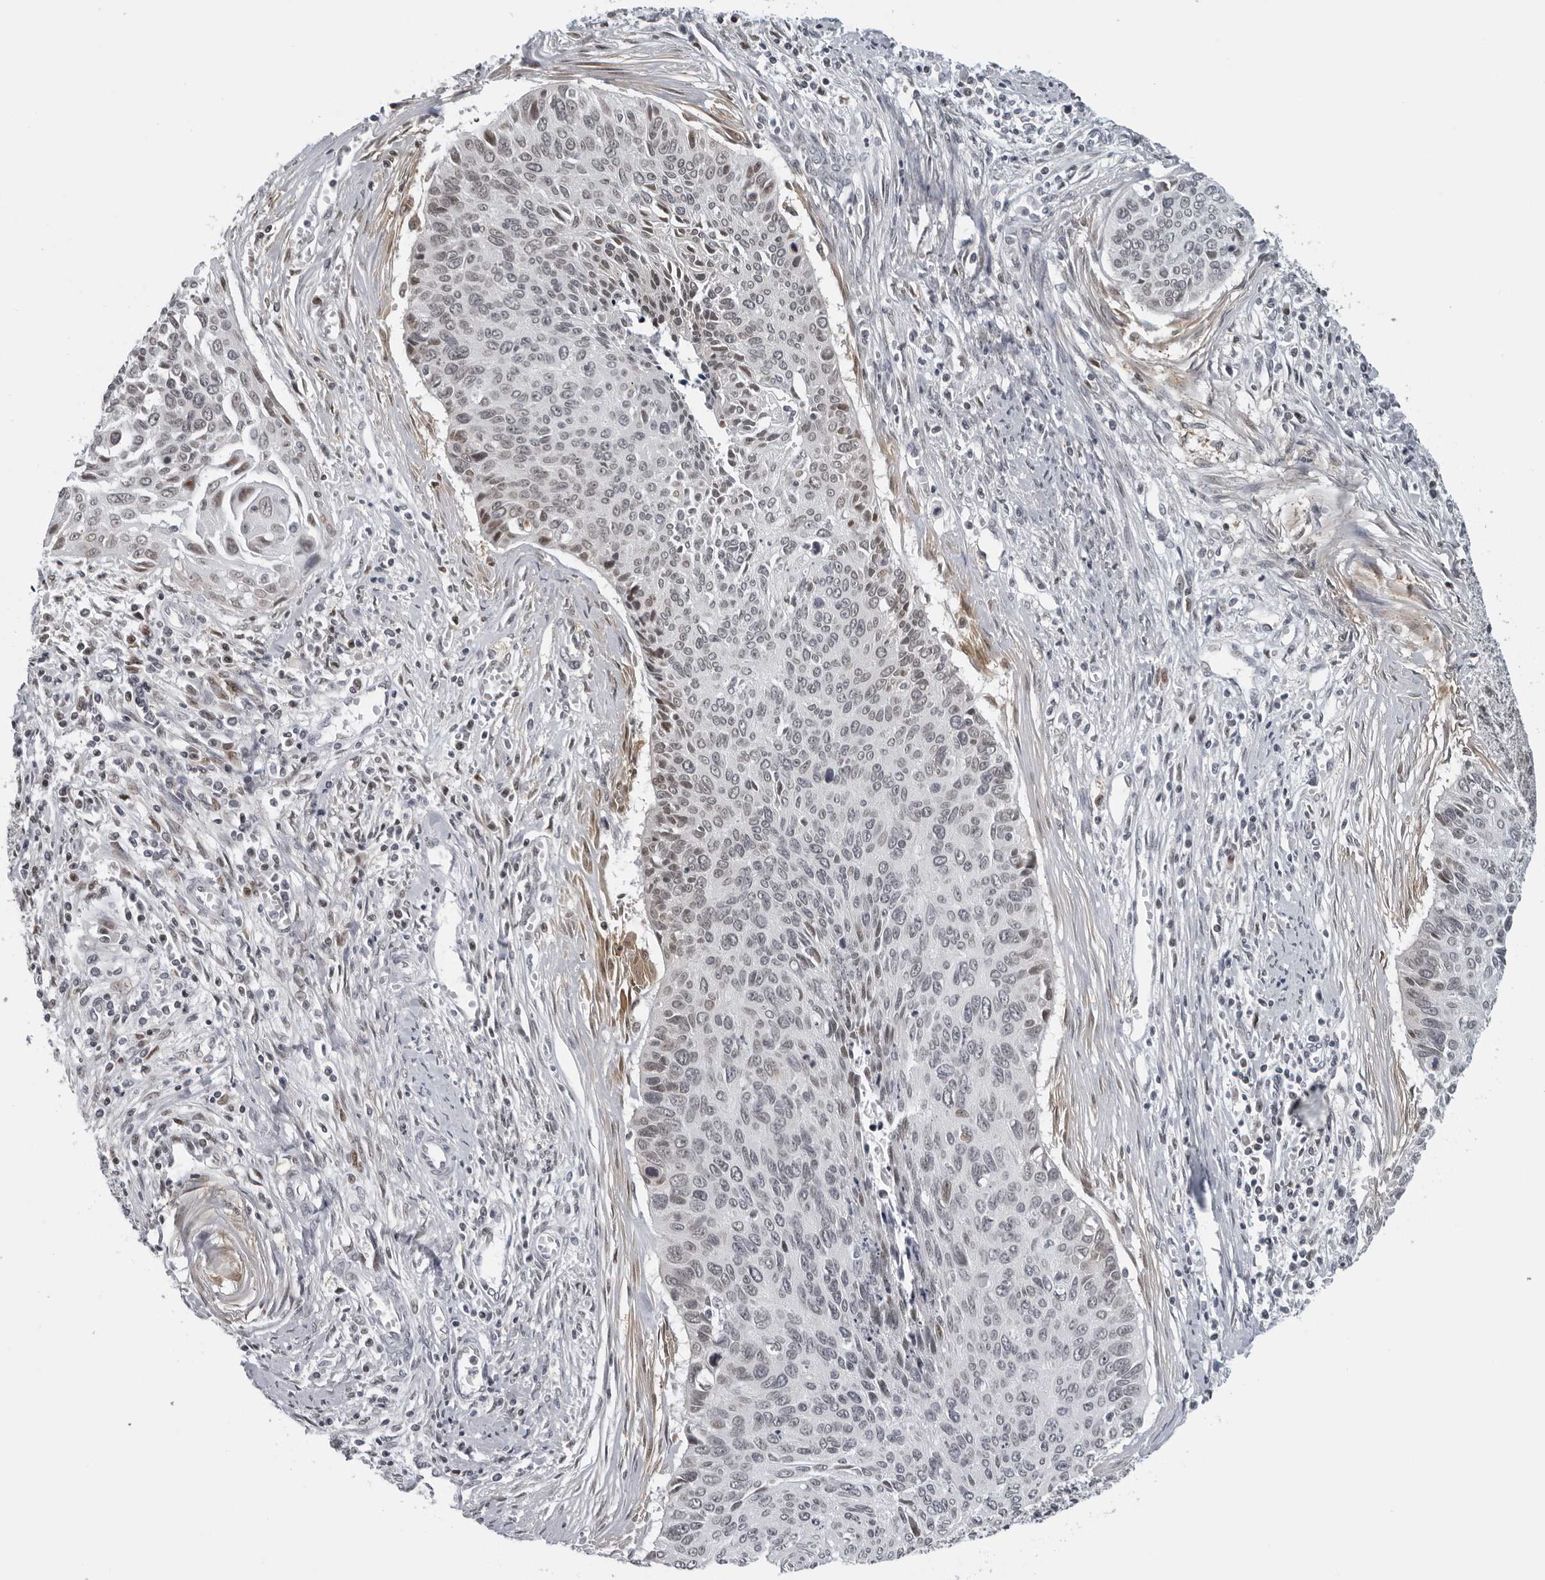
{"staining": {"intensity": "moderate", "quantity": "25%-75%", "location": "nuclear"}, "tissue": "cervical cancer", "cell_type": "Tumor cells", "image_type": "cancer", "snomed": [{"axis": "morphology", "description": "Squamous cell carcinoma, NOS"}, {"axis": "topography", "description": "Cervix"}], "caption": "Immunohistochemical staining of squamous cell carcinoma (cervical) displays medium levels of moderate nuclear staining in approximately 25%-75% of tumor cells.", "gene": "MAF", "patient": {"sex": "female", "age": 55}}